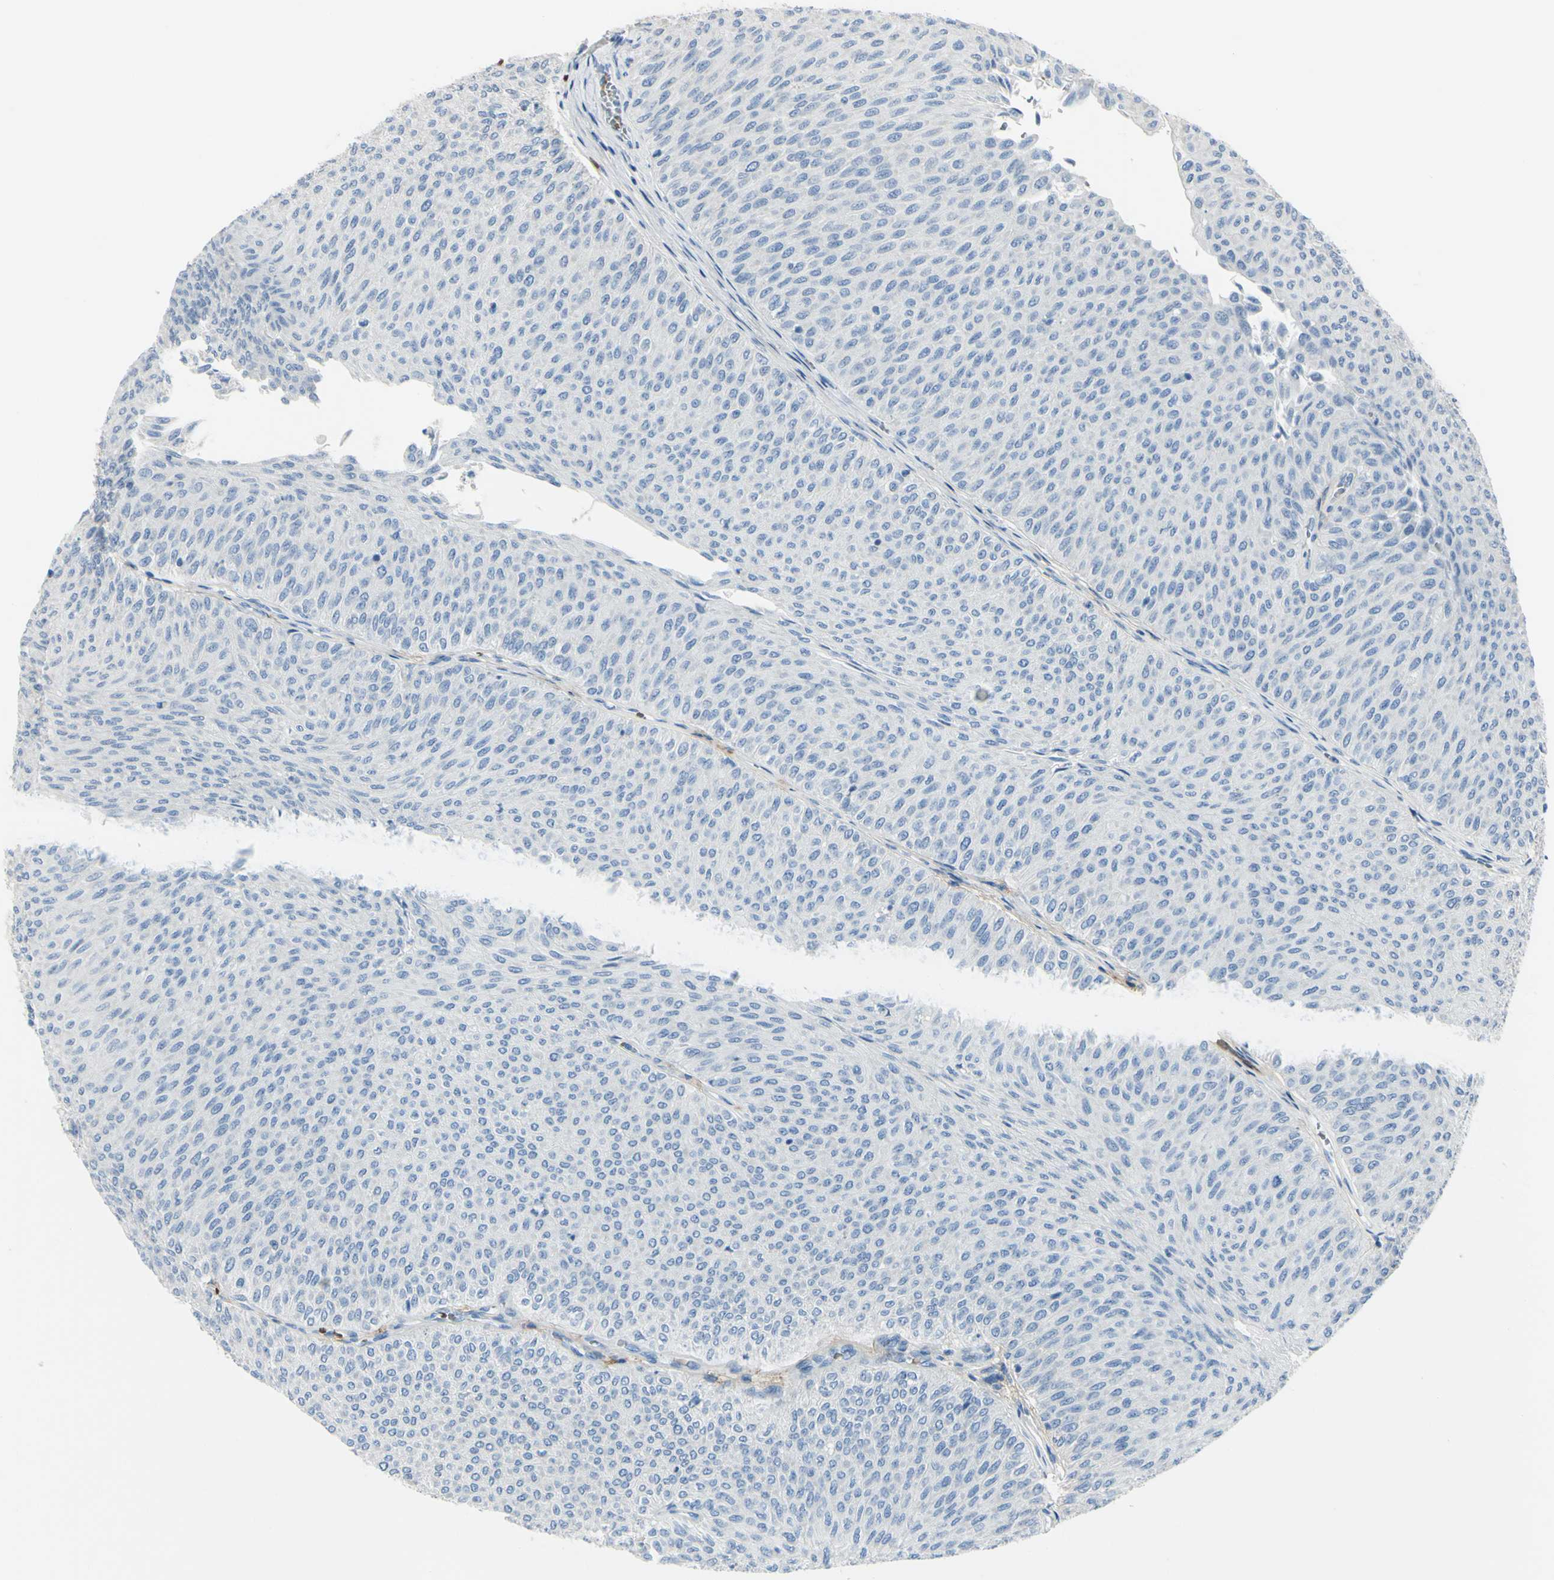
{"staining": {"intensity": "negative", "quantity": "none", "location": "none"}, "tissue": "urothelial cancer", "cell_type": "Tumor cells", "image_type": "cancer", "snomed": [{"axis": "morphology", "description": "Urothelial carcinoma, Low grade"}, {"axis": "topography", "description": "Urinary bladder"}], "caption": "There is no significant positivity in tumor cells of urothelial cancer.", "gene": "NCBP2L", "patient": {"sex": "male", "age": 78}}